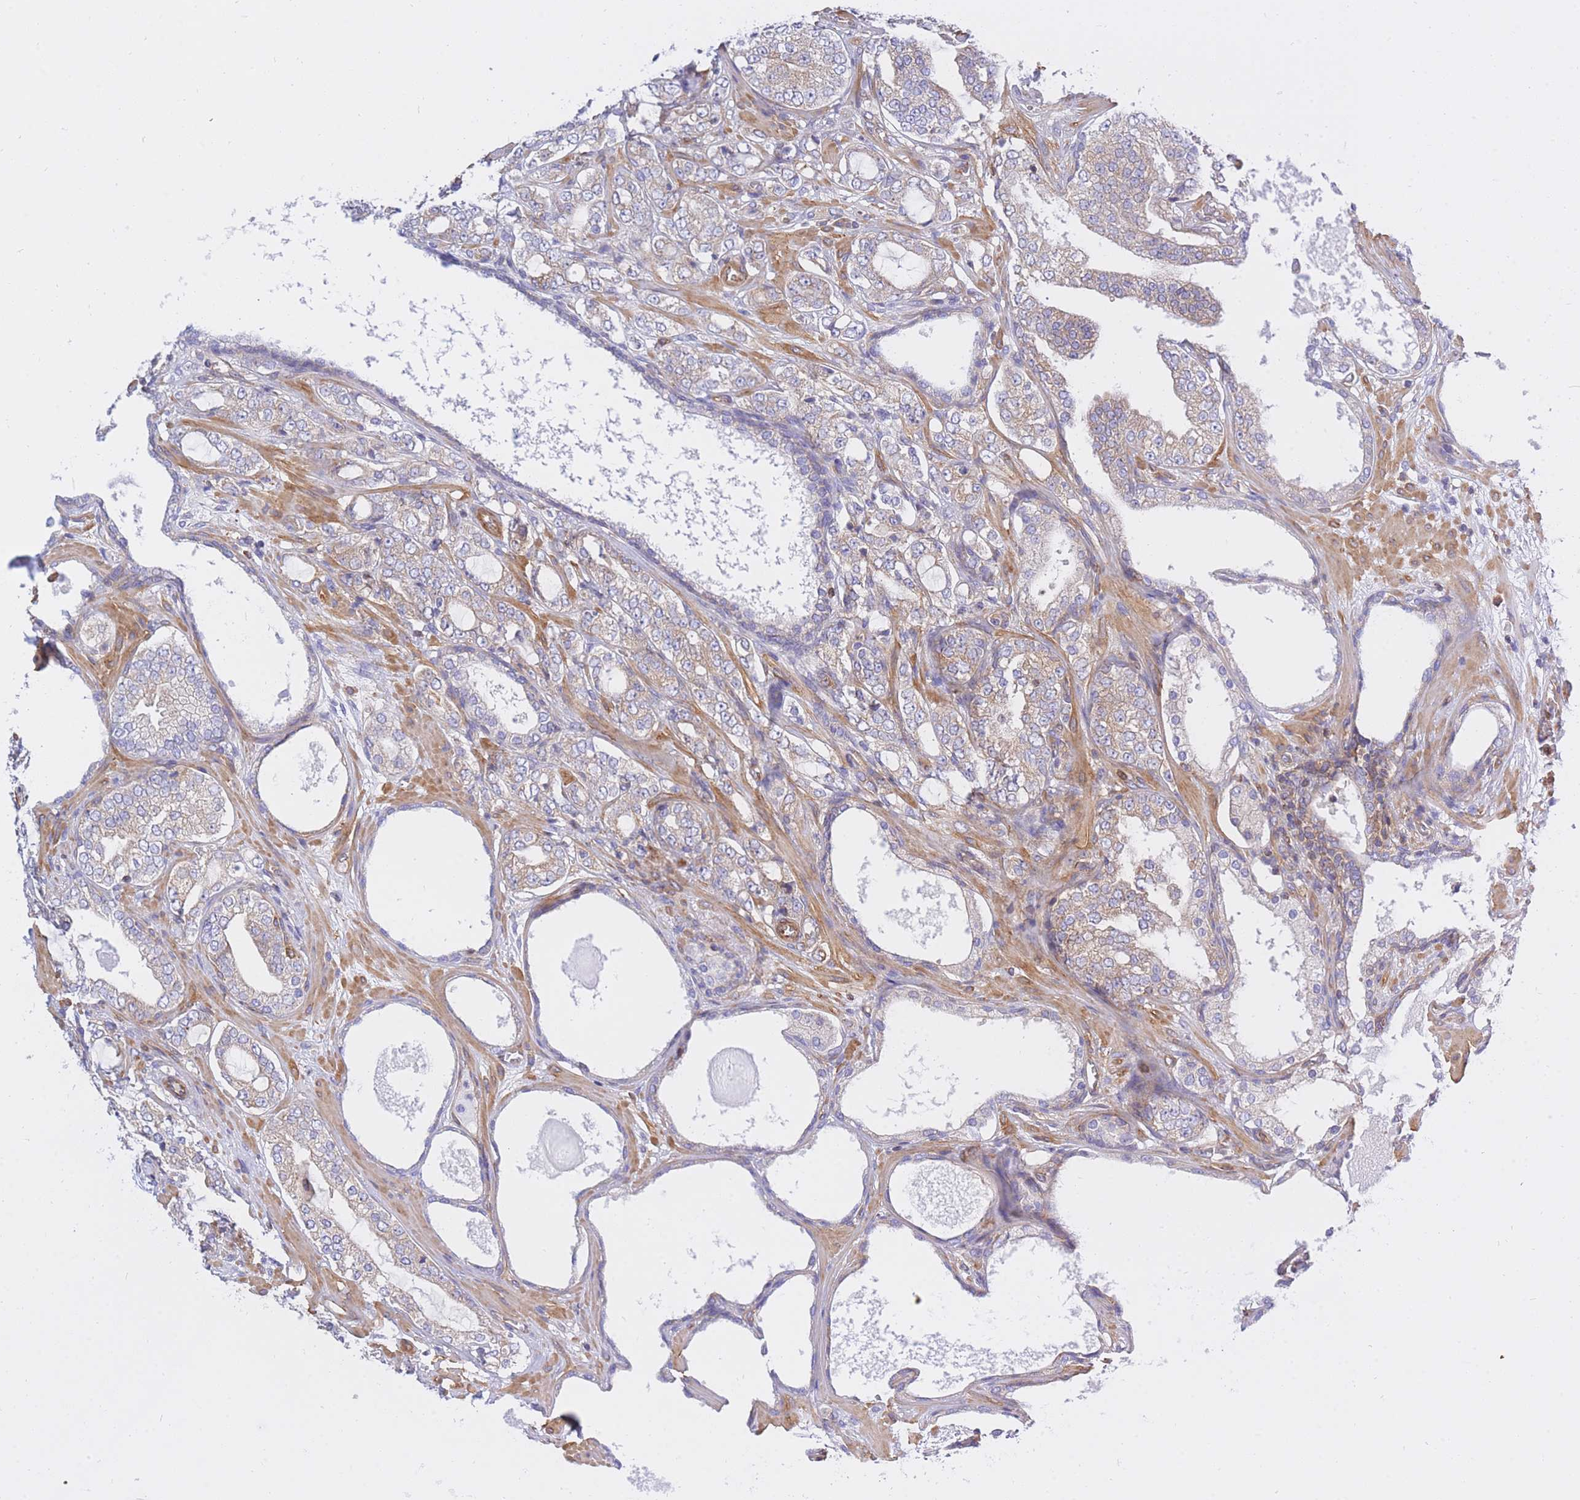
{"staining": {"intensity": "weak", "quantity": "<25%", "location": "cytoplasmic/membranous"}, "tissue": "prostate cancer", "cell_type": "Tumor cells", "image_type": "cancer", "snomed": [{"axis": "morphology", "description": "Adenocarcinoma, High grade"}, {"axis": "topography", "description": "Prostate"}], "caption": "IHC micrograph of neoplastic tissue: prostate cancer stained with DAB shows no significant protein staining in tumor cells.", "gene": "REM1", "patient": {"sex": "male", "age": 64}}